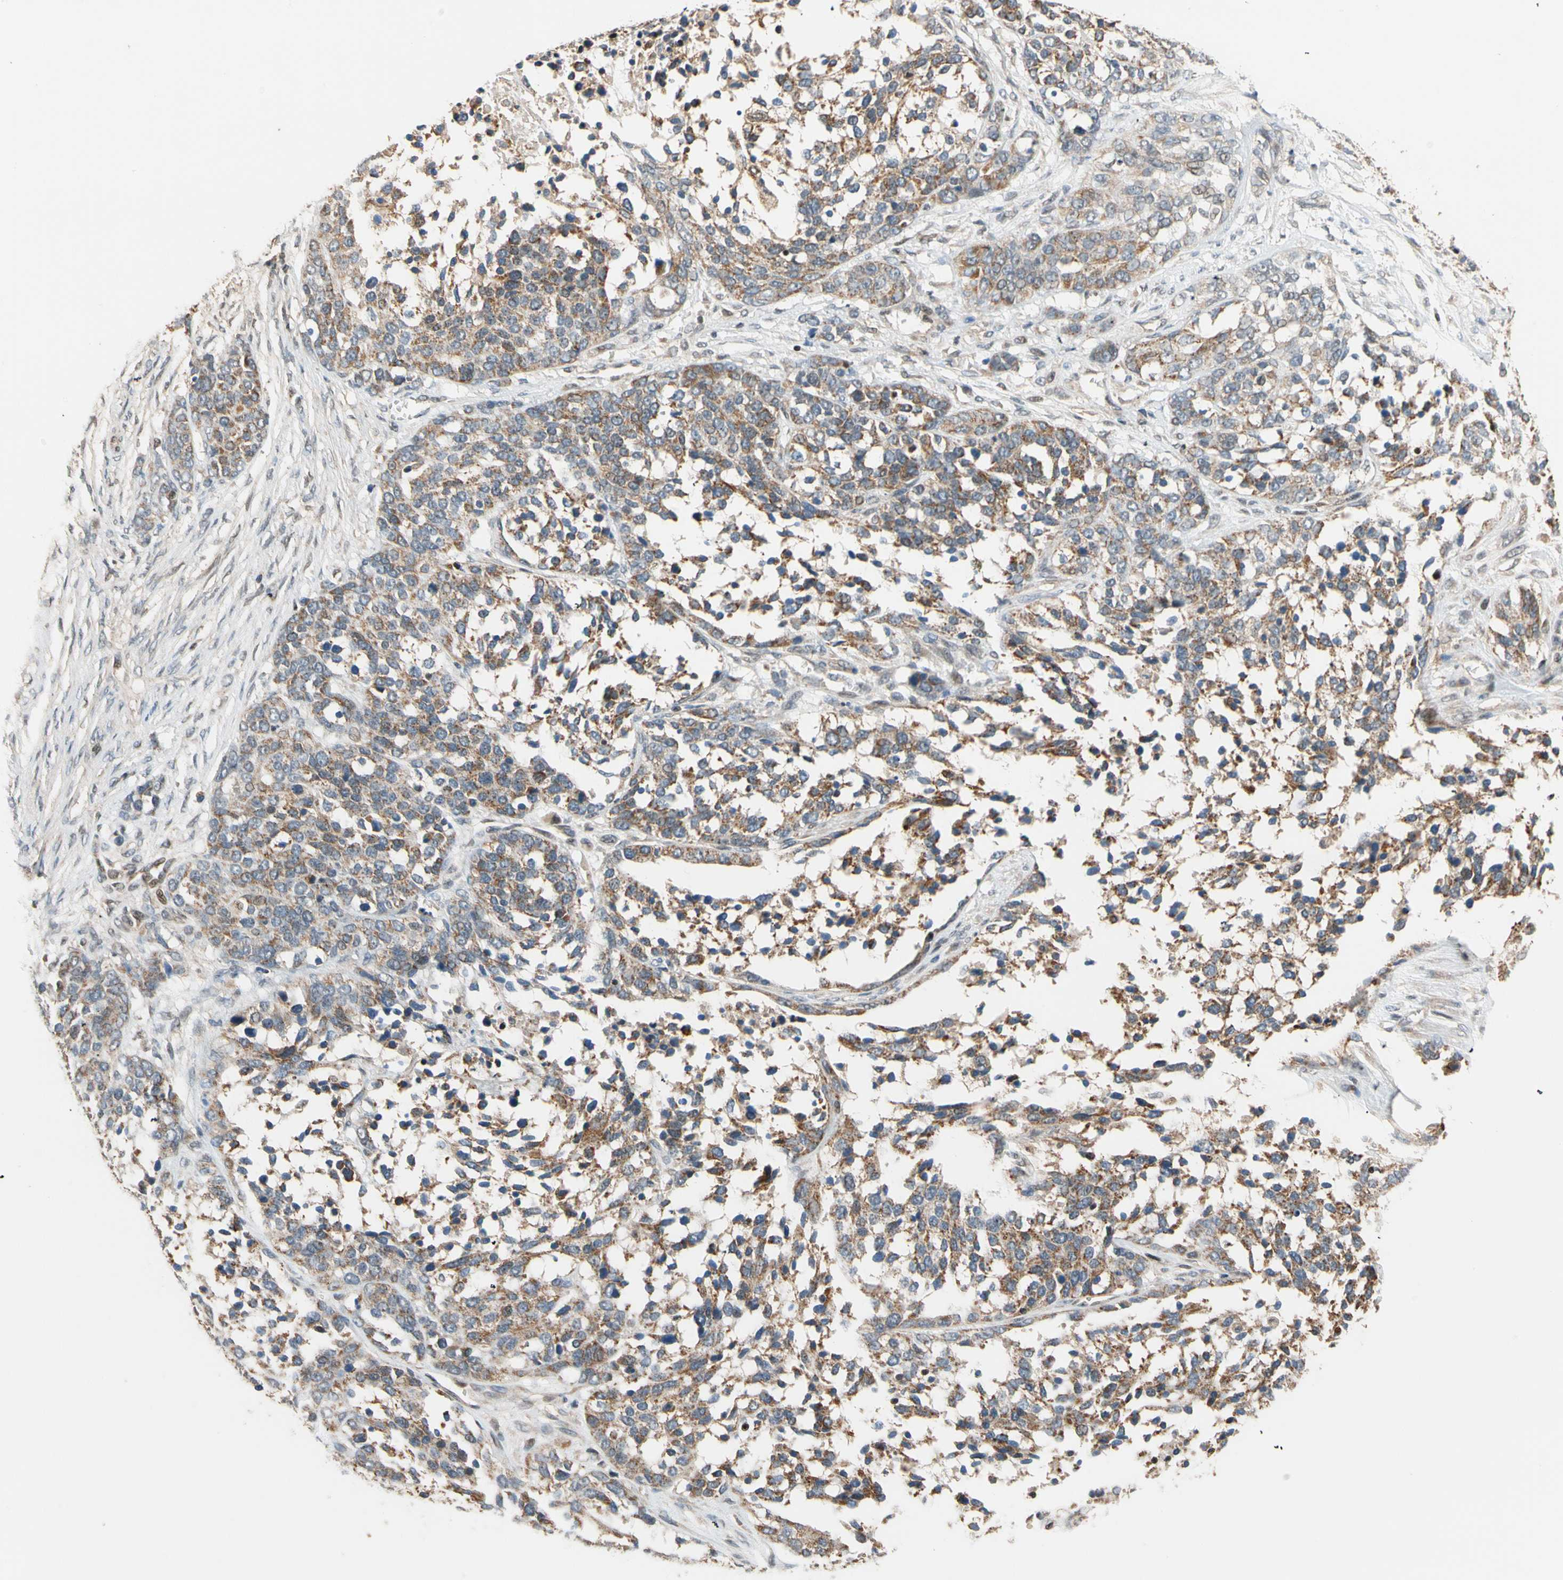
{"staining": {"intensity": "moderate", "quantity": ">75%", "location": "cytoplasmic/membranous"}, "tissue": "ovarian cancer", "cell_type": "Tumor cells", "image_type": "cancer", "snomed": [{"axis": "morphology", "description": "Cystadenocarcinoma, serous, NOS"}, {"axis": "topography", "description": "Ovary"}], "caption": "High-magnification brightfield microscopy of ovarian cancer (serous cystadenocarcinoma) stained with DAB (brown) and counterstained with hematoxylin (blue). tumor cells exhibit moderate cytoplasmic/membranous staining is present in approximately>75% of cells.", "gene": "HECW1", "patient": {"sex": "female", "age": 44}}